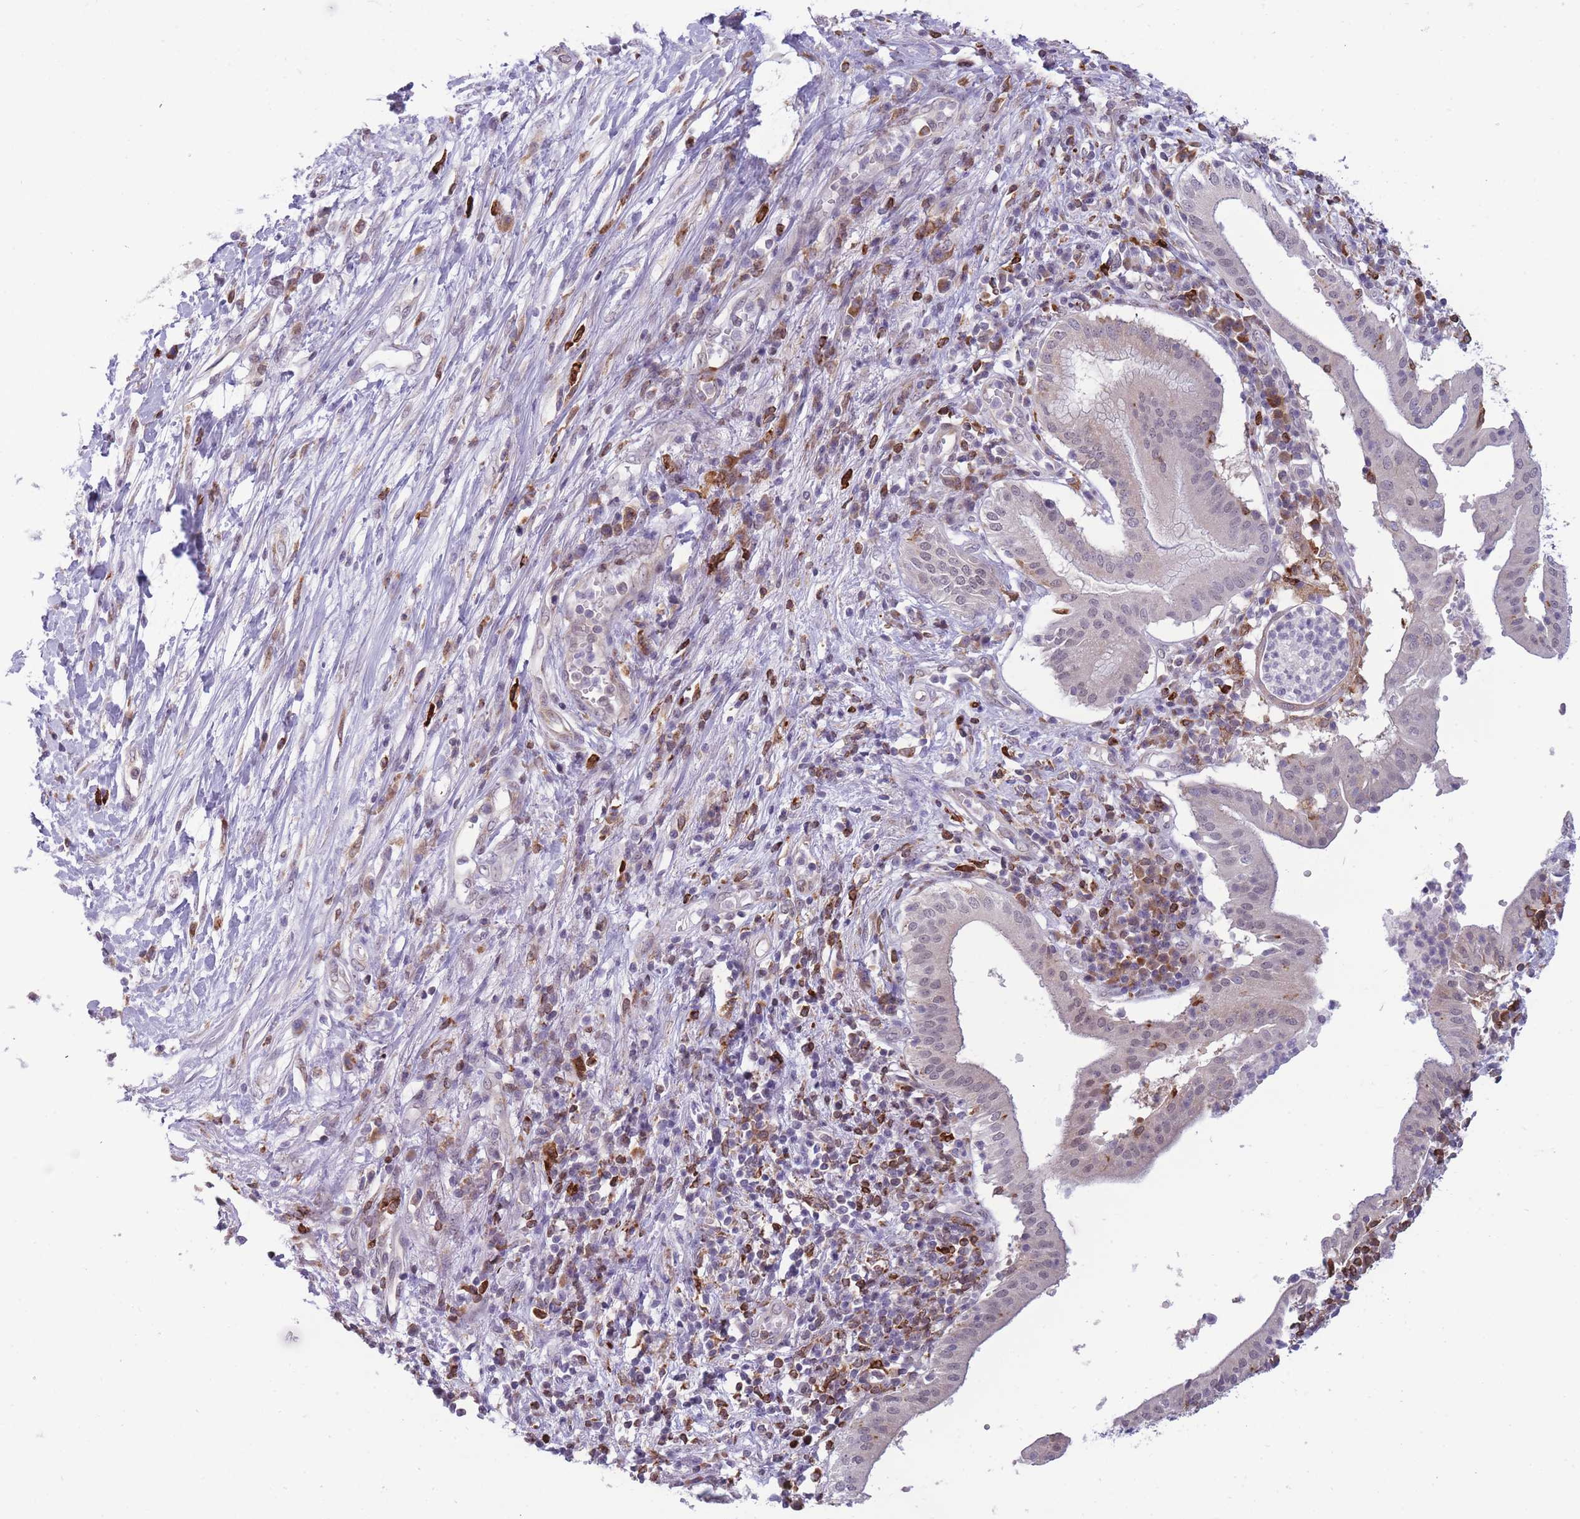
{"staining": {"intensity": "negative", "quantity": "none", "location": "none"}, "tissue": "pancreatic cancer", "cell_type": "Tumor cells", "image_type": "cancer", "snomed": [{"axis": "morphology", "description": "Adenocarcinoma, NOS"}, {"axis": "topography", "description": "Pancreas"}], "caption": "Histopathology image shows no protein expression in tumor cells of pancreatic adenocarcinoma tissue.", "gene": "TMEM121", "patient": {"sex": "male", "age": 68}}